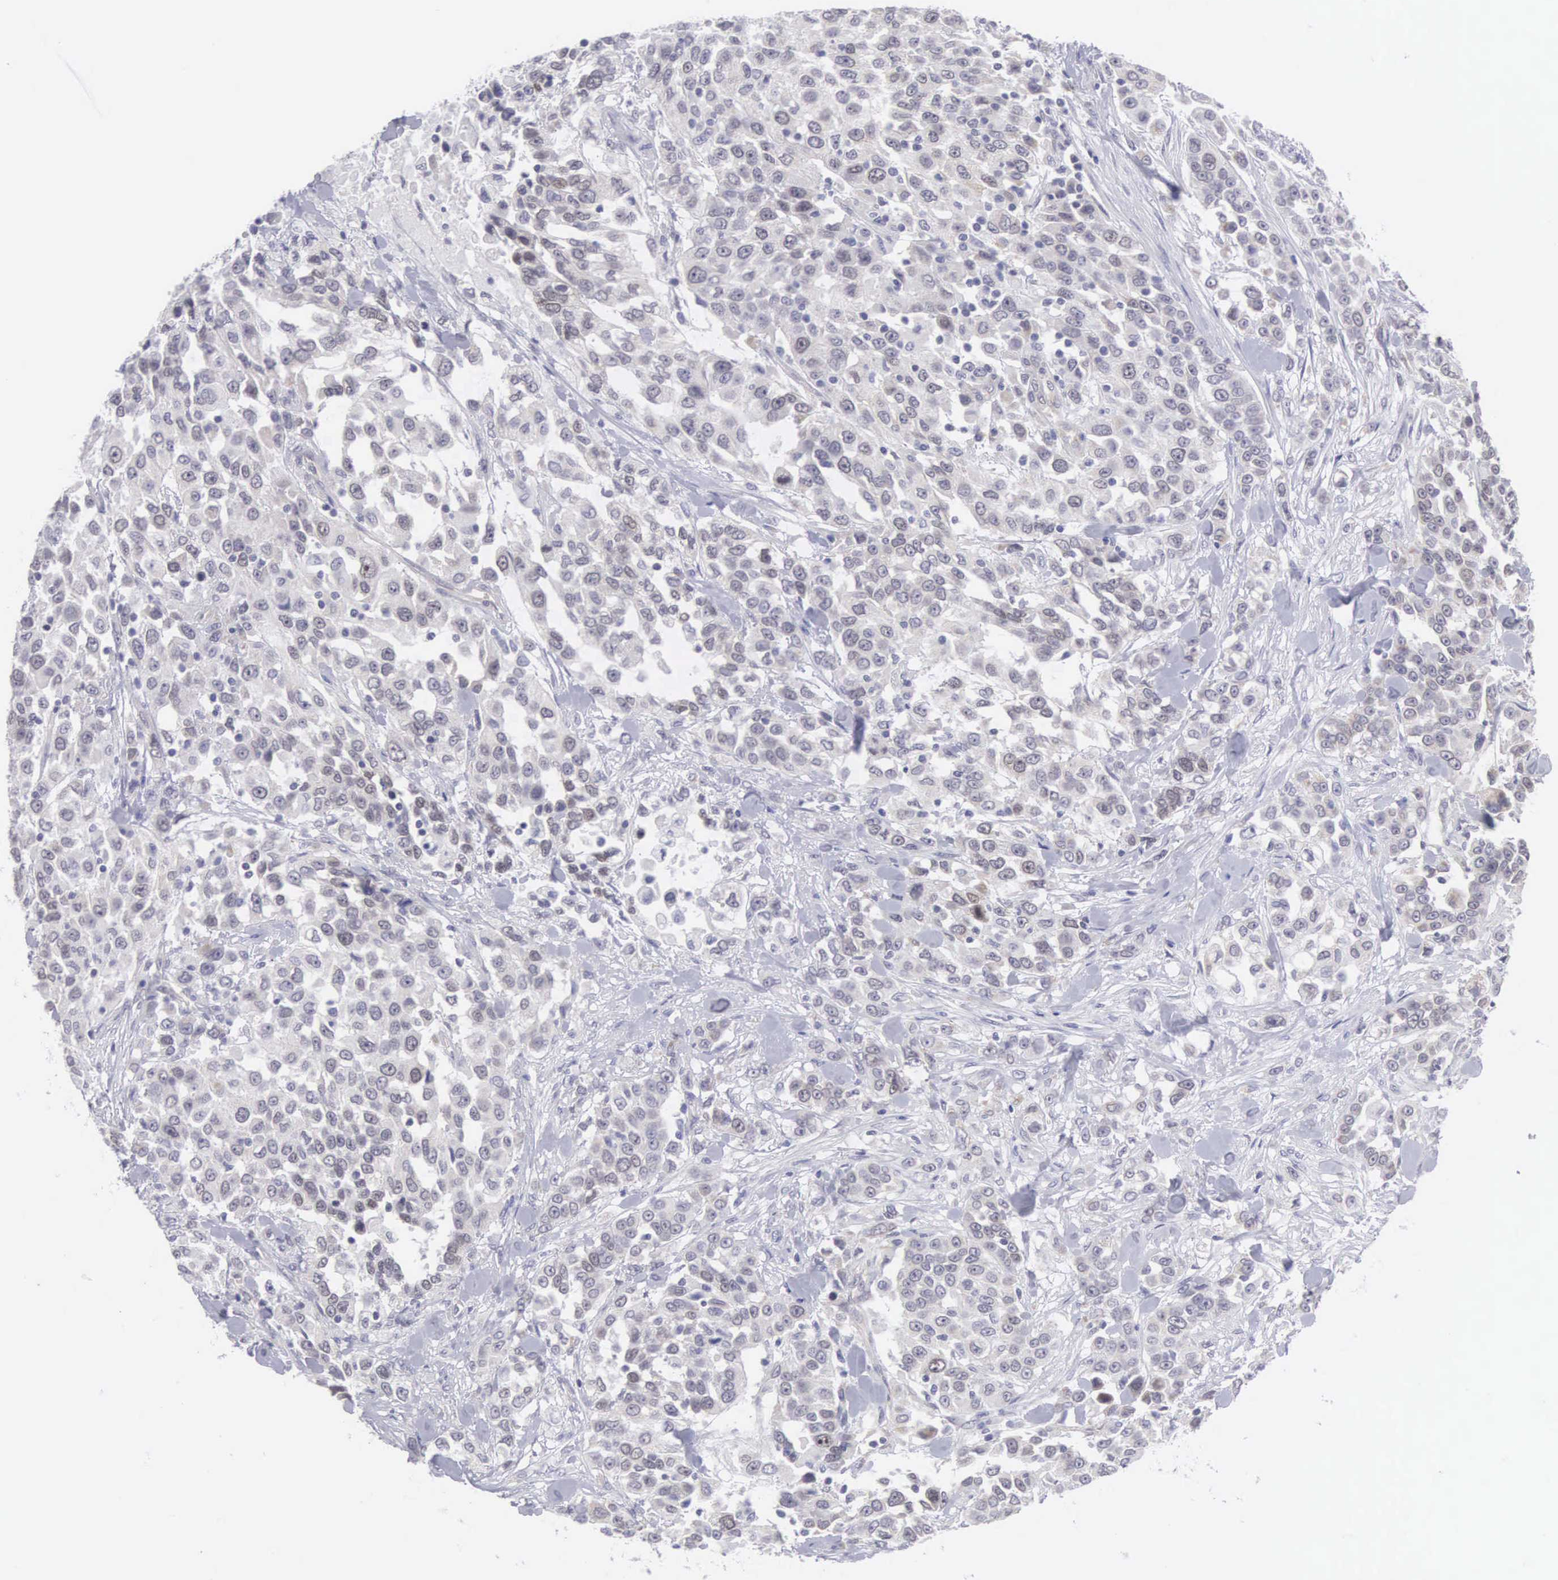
{"staining": {"intensity": "weak", "quantity": "<25%", "location": "cytoplasmic/membranous"}, "tissue": "urothelial cancer", "cell_type": "Tumor cells", "image_type": "cancer", "snomed": [{"axis": "morphology", "description": "Urothelial carcinoma, High grade"}, {"axis": "topography", "description": "Urinary bladder"}], "caption": "DAB (3,3'-diaminobenzidine) immunohistochemical staining of human urothelial carcinoma (high-grade) demonstrates no significant staining in tumor cells. The staining was performed using DAB (3,3'-diaminobenzidine) to visualize the protein expression in brown, while the nuclei were stained in blue with hematoxylin (Magnification: 20x).", "gene": "SOX11", "patient": {"sex": "female", "age": 80}}